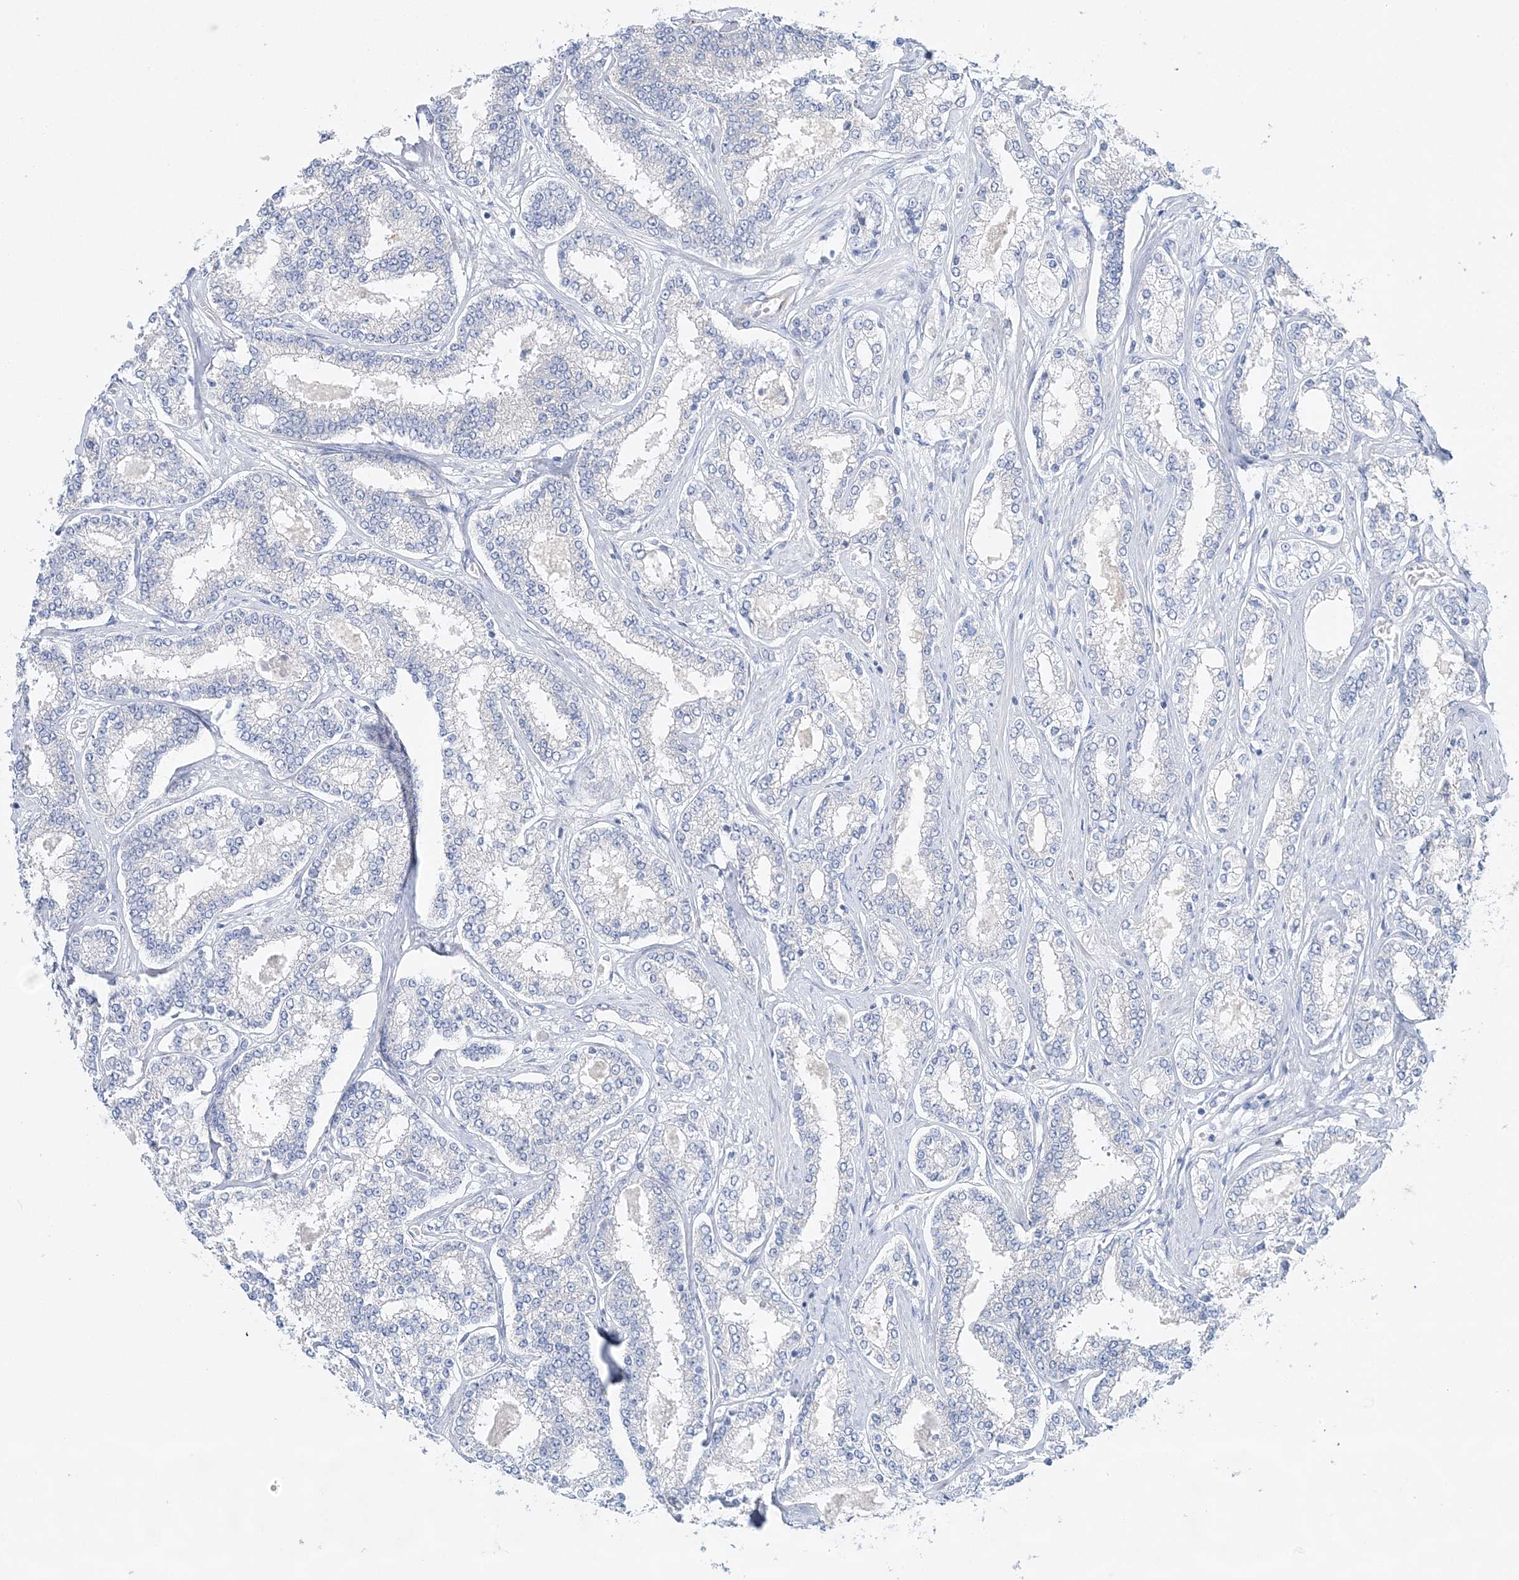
{"staining": {"intensity": "negative", "quantity": "none", "location": "none"}, "tissue": "prostate cancer", "cell_type": "Tumor cells", "image_type": "cancer", "snomed": [{"axis": "morphology", "description": "Normal tissue, NOS"}, {"axis": "morphology", "description": "Adenocarcinoma, High grade"}, {"axis": "topography", "description": "Prostate"}], "caption": "A high-resolution photomicrograph shows immunohistochemistry staining of adenocarcinoma (high-grade) (prostate), which displays no significant staining in tumor cells. Nuclei are stained in blue.", "gene": "SLC5A6", "patient": {"sex": "male", "age": 83}}